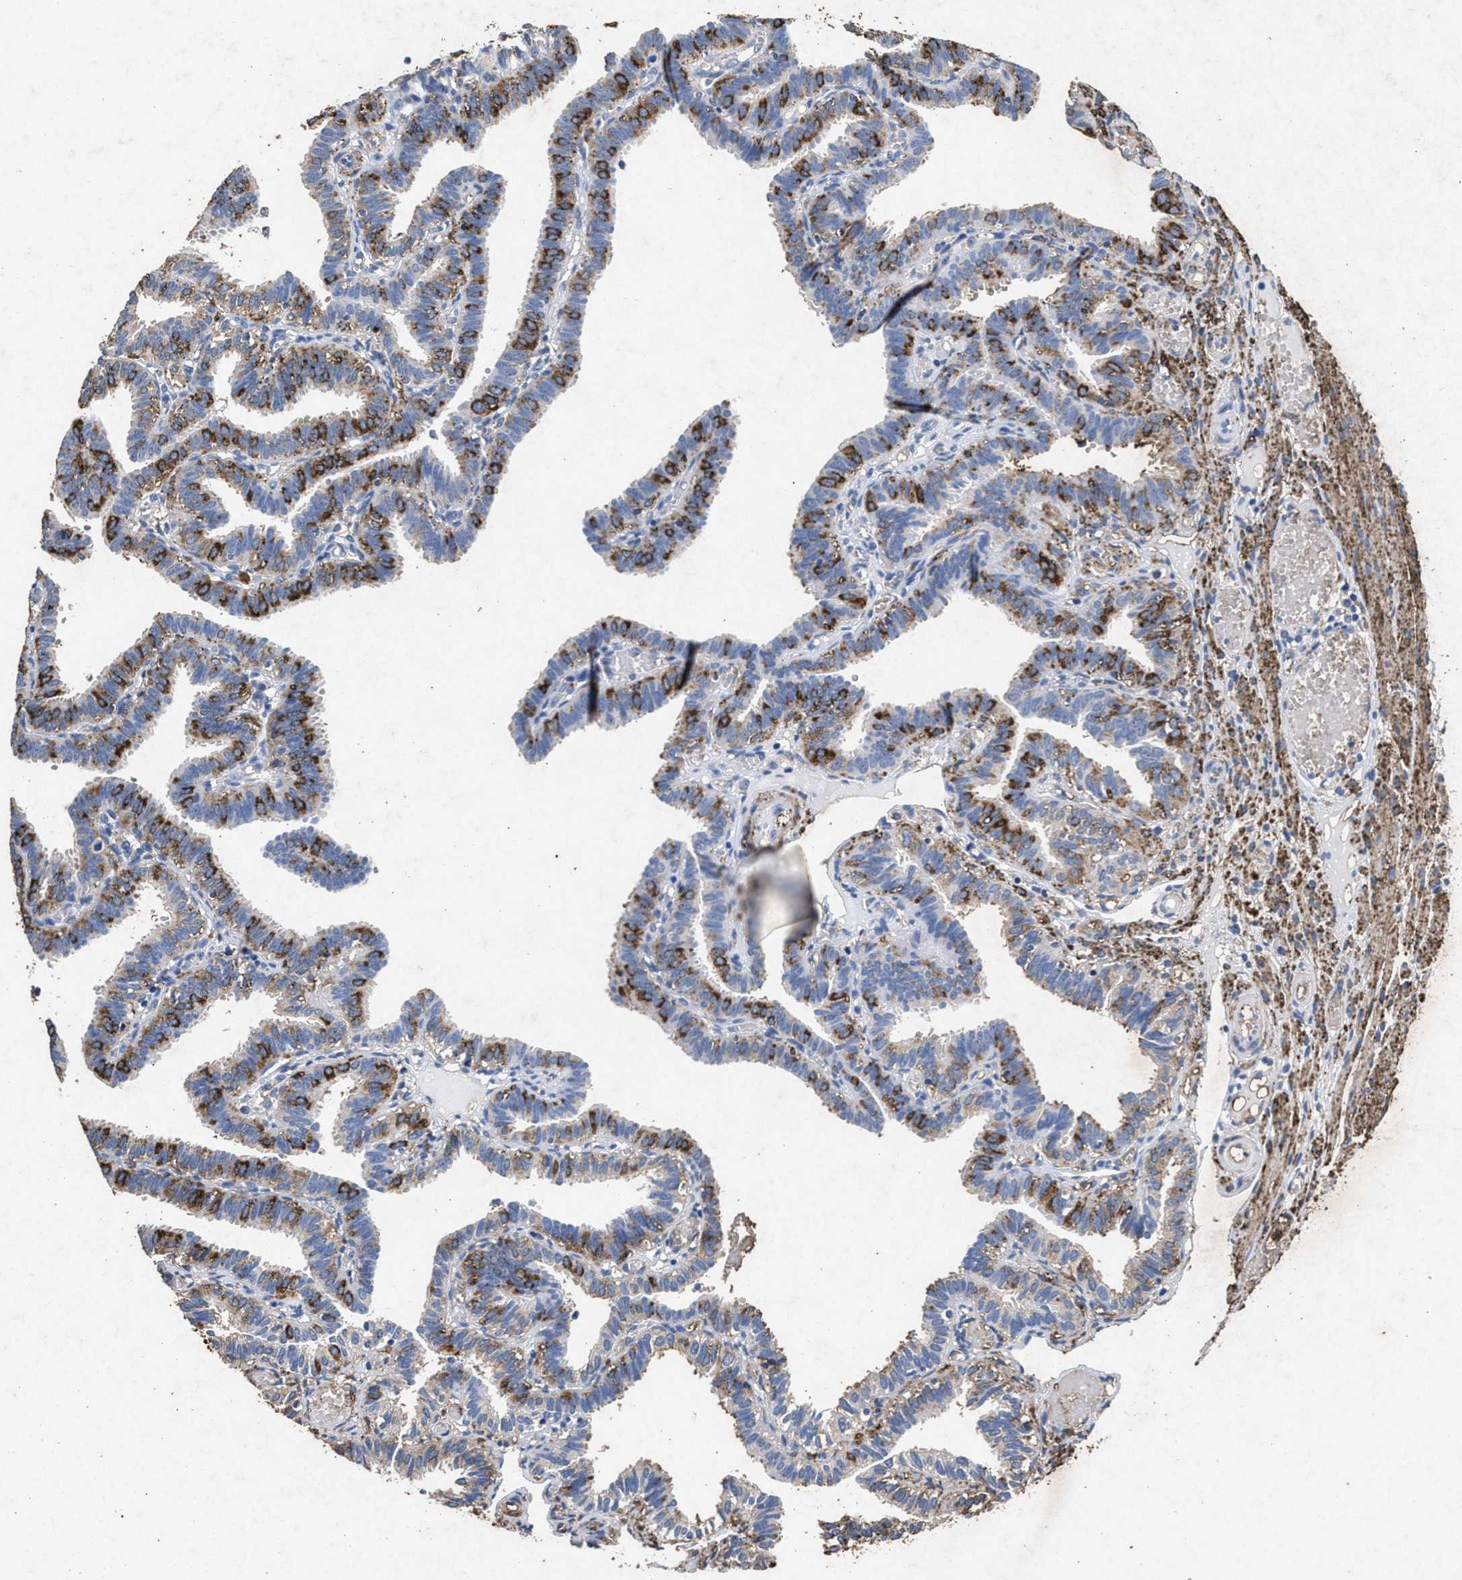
{"staining": {"intensity": "strong", "quantity": ">75%", "location": "cytoplasmic/membranous"}, "tissue": "fallopian tube", "cell_type": "Glandular cells", "image_type": "normal", "snomed": [{"axis": "morphology", "description": "Normal tissue, NOS"}, {"axis": "topography", "description": "Fallopian tube"}], "caption": "This micrograph displays normal fallopian tube stained with immunohistochemistry (IHC) to label a protein in brown. The cytoplasmic/membranous of glandular cells show strong positivity for the protein. Nuclei are counter-stained blue.", "gene": "LTB4R2", "patient": {"sex": "female", "age": 29}}